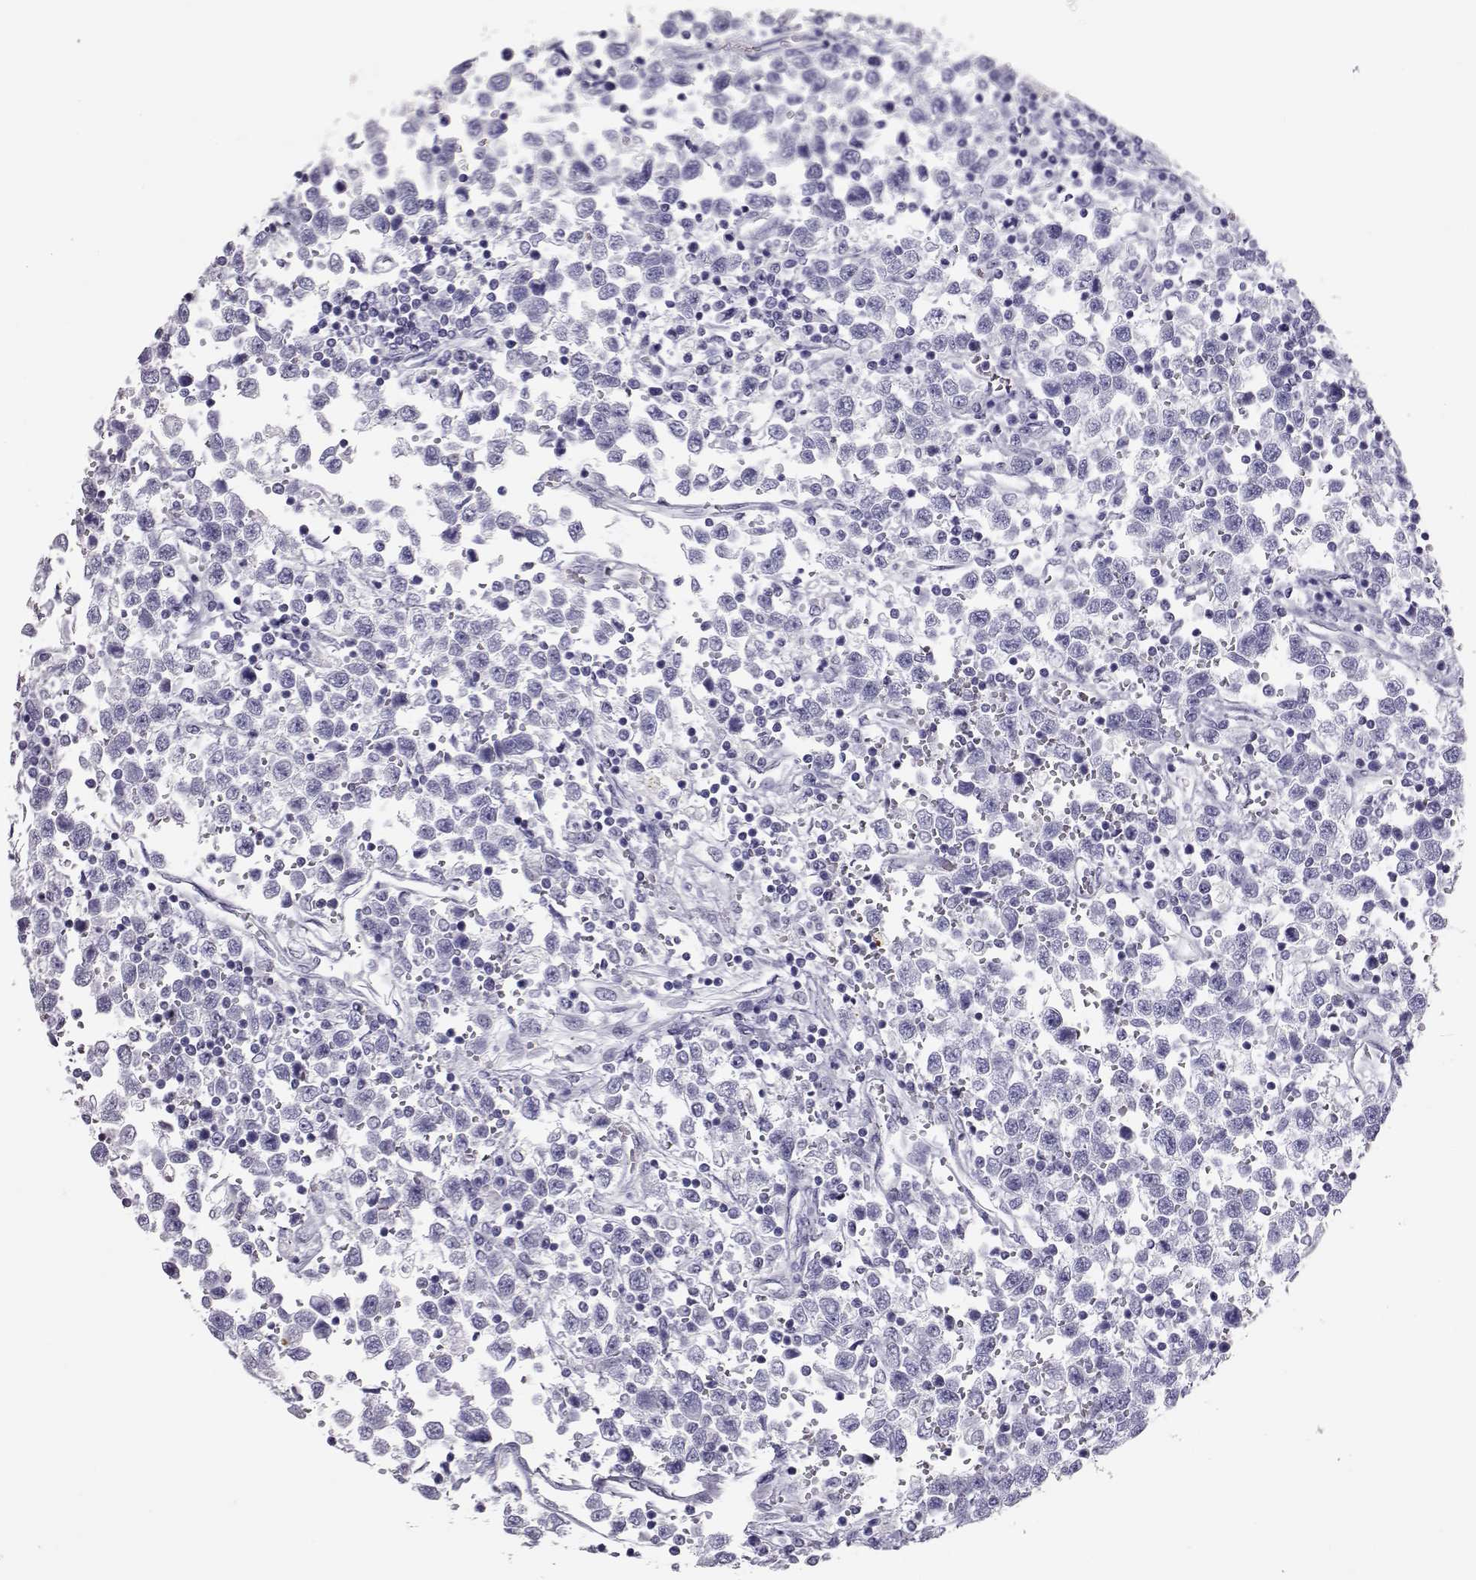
{"staining": {"intensity": "negative", "quantity": "none", "location": "none"}, "tissue": "testis cancer", "cell_type": "Tumor cells", "image_type": "cancer", "snomed": [{"axis": "morphology", "description": "Seminoma, NOS"}, {"axis": "topography", "description": "Testis"}], "caption": "Immunohistochemistry (IHC) histopathology image of human testis cancer (seminoma) stained for a protein (brown), which demonstrates no positivity in tumor cells.", "gene": "RD3", "patient": {"sex": "male", "age": 34}}